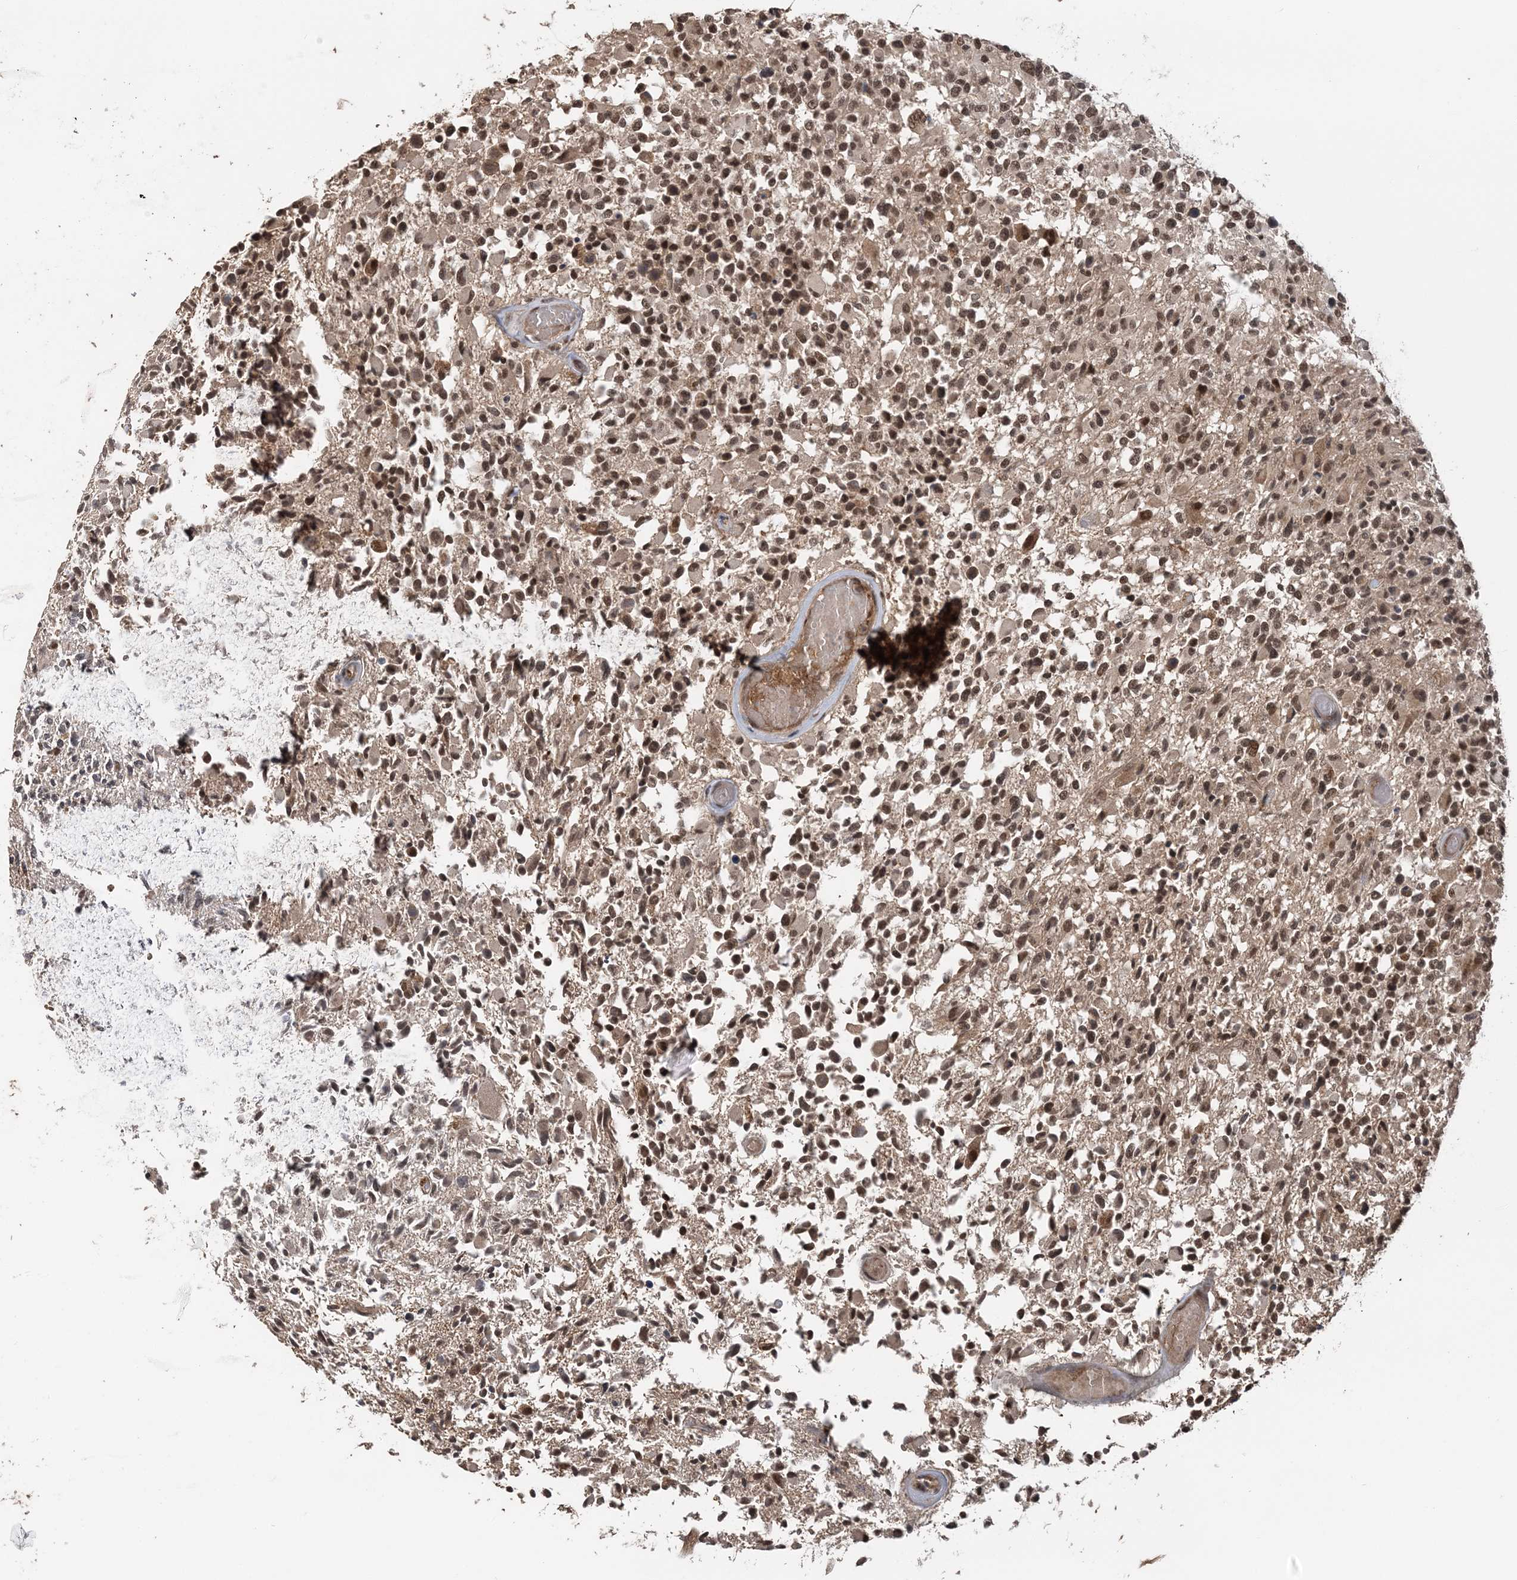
{"staining": {"intensity": "moderate", "quantity": ">75%", "location": "nuclear"}, "tissue": "glioma", "cell_type": "Tumor cells", "image_type": "cancer", "snomed": [{"axis": "morphology", "description": "Glioma, malignant, High grade"}, {"axis": "morphology", "description": "Glioblastoma, NOS"}, {"axis": "topography", "description": "Brain"}], "caption": "Moderate nuclear staining is identified in approximately >75% of tumor cells in glioma. (IHC, brightfield microscopy, high magnification).", "gene": "TSHZ2", "patient": {"sex": "male", "age": 60}}